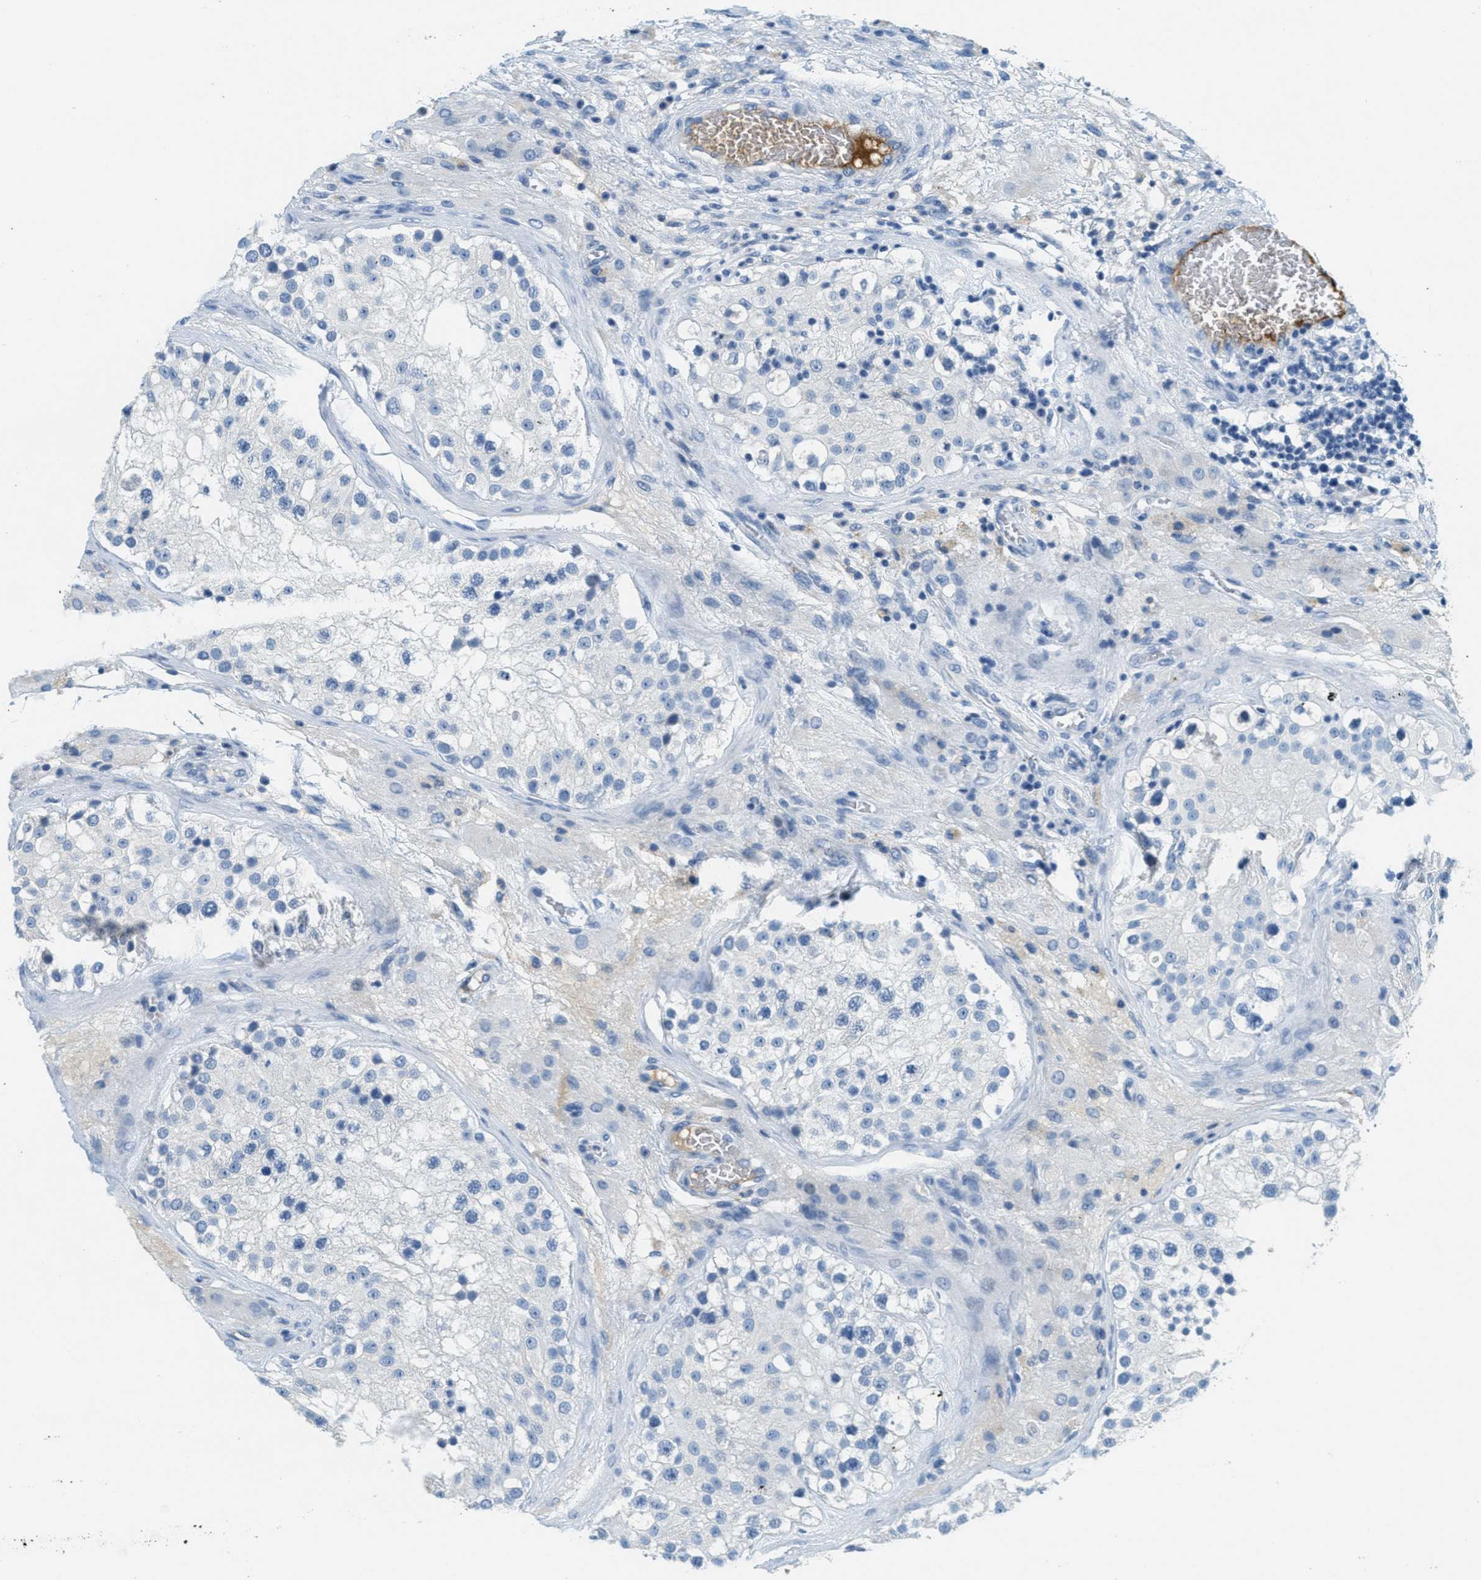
{"staining": {"intensity": "negative", "quantity": "none", "location": "none"}, "tissue": "testis", "cell_type": "Cells in seminiferous ducts", "image_type": "normal", "snomed": [{"axis": "morphology", "description": "Normal tissue, NOS"}, {"axis": "topography", "description": "Testis"}], "caption": "IHC of benign testis shows no positivity in cells in seminiferous ducts. (DAB IHC with hematoxylin counter stain).", "gene": "A2M", "patient": {"sex": "male", "age": 26}}